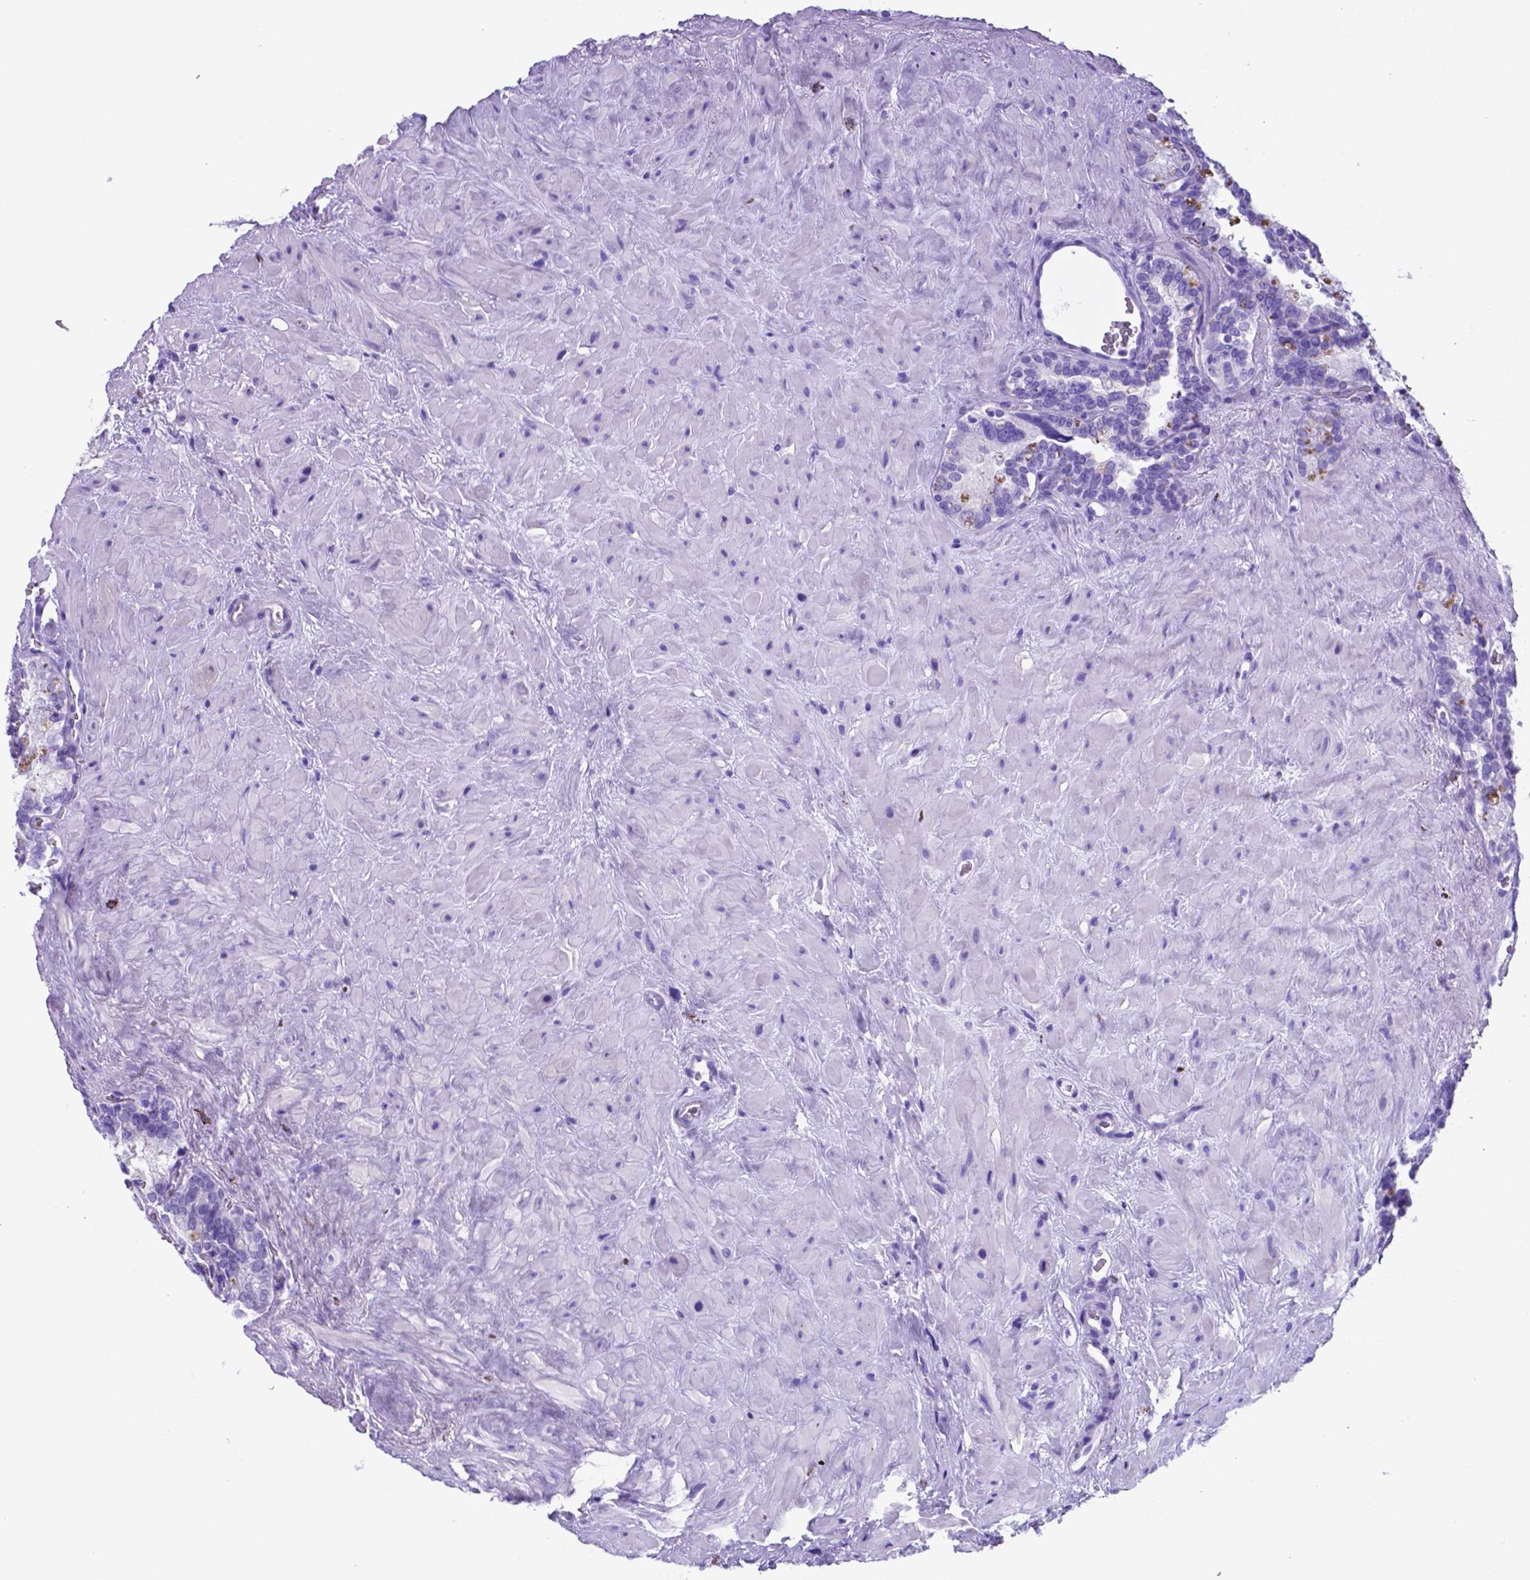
{"staining": {"intensity": "negative", "quantity": "none", "location": "none"}, "tissue": "seminal vesicle", "cell_type": "Glandular cells", "image_type": "normal", "snomed": [{"axis": "morphology", "description": "Normal tissue, NOS"}, {"axis": "topography", "description": "Prostate"}, {"axis": "topography", "description": "Seminal veicle"}], "caption": "Protein analysis of unremarkable seminal vesicle reveals no significant staining in glandular cells. (Brightfield microscopy of DAB (3,3'-diaminobenzidine) immunohistochemistry at high magnification).", "gene": "DNAAF8", "patient": {"sex": "male", "age": 71}}